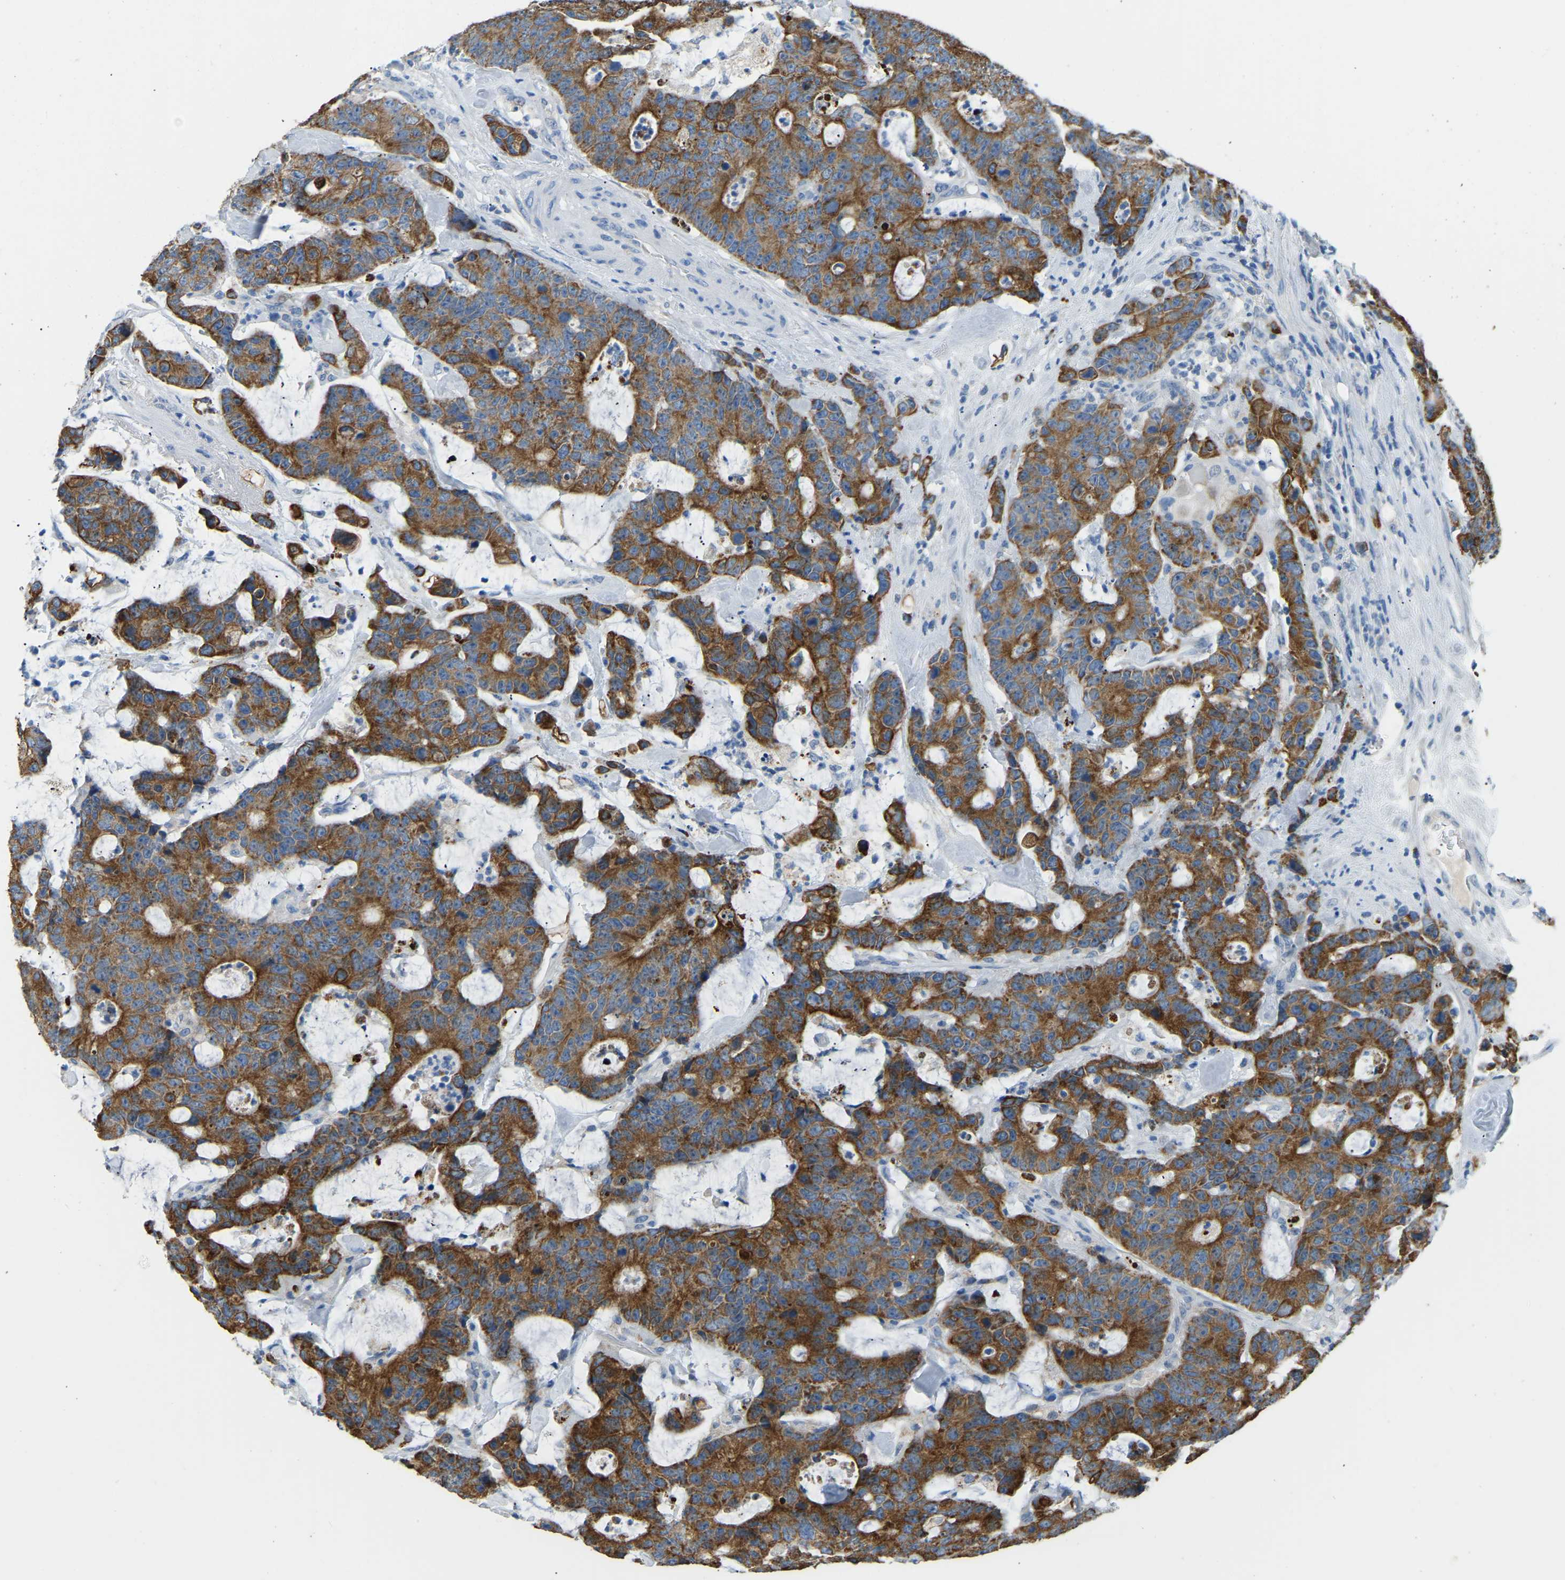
{"staining": {"intensity": "strong", "quantity": ">75%", "location": "cytoplasmic/membranous"}, "tissue": "colorectal cancer", "cell_type": "Tumor cells", "image_type": "cancer", "snomed": [{"axis": "morphology", "description": "Adenocarcinoma, NOS"}, {"axis": "topography", "description": "Colon"}], "caption": "IHC image of human adenocarcinoma (colorectal) stained for a protein (brown), which displays high levels of strong cytoplasmic/membranous staining in approximately >75% of tumor cells.", "gene": "ZNF200", "patient": {"sex": "female", "age": 86}}